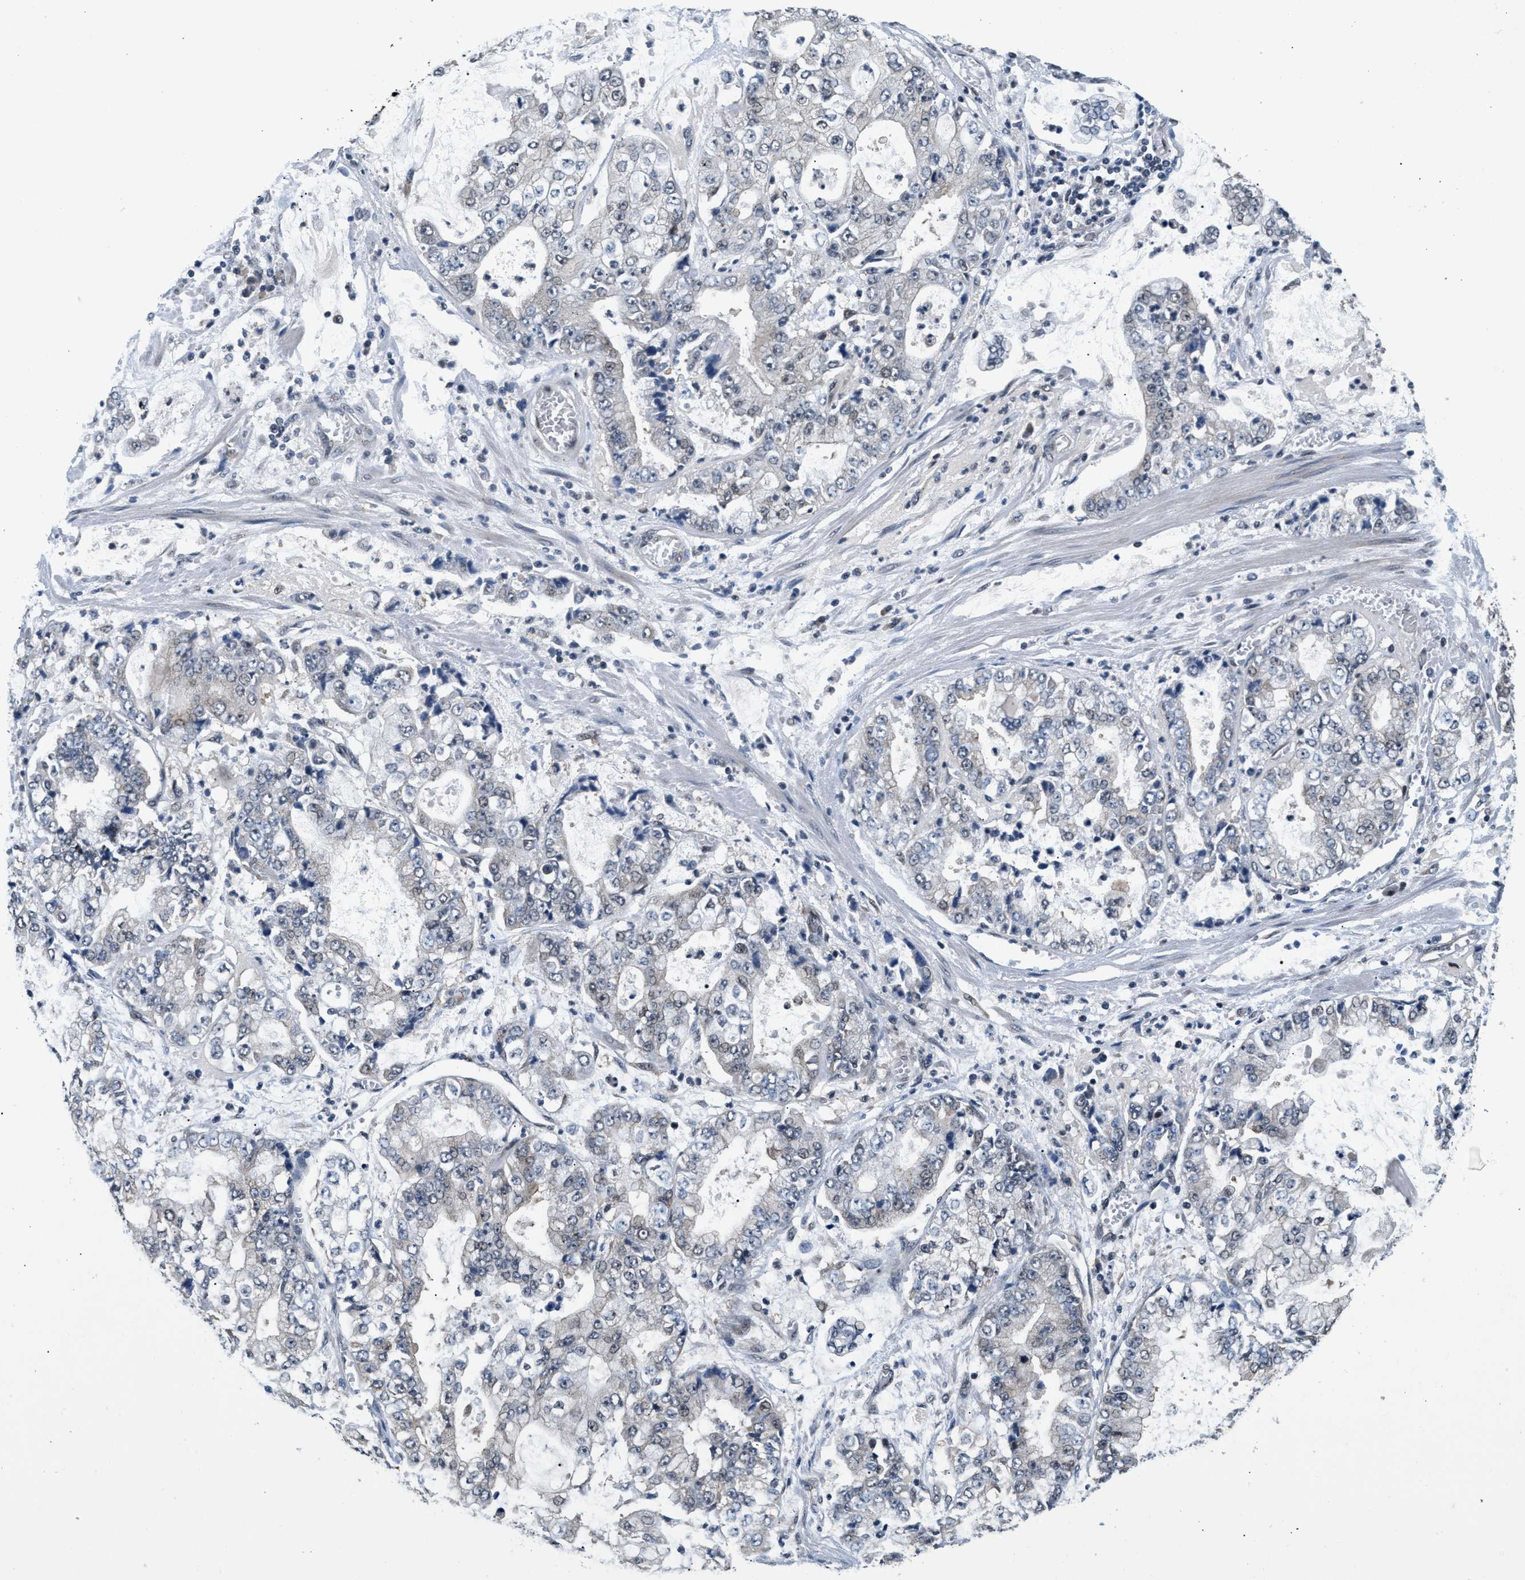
{"staining": {"intensity": "negative", "quantity": "none", "location": "none"}, "tissue": "stomach cancer", "cell_type": "Tumor cells", "image_type": "cancer", "snomed": [{"axis": "morphology", "description": "Adenocarcinoma, NOS"}, {"axis": "topography", "description": "Stomach"}], "caption": "Immunohistochemistry histopathology image of neoplastic tissue: human stomach cancer (adenocarcinoma) stained with DAB reveals no significant protein positivity in tumor cells.", "gene": "RBM33", "patient": {"sex": "male", "age": 76}}